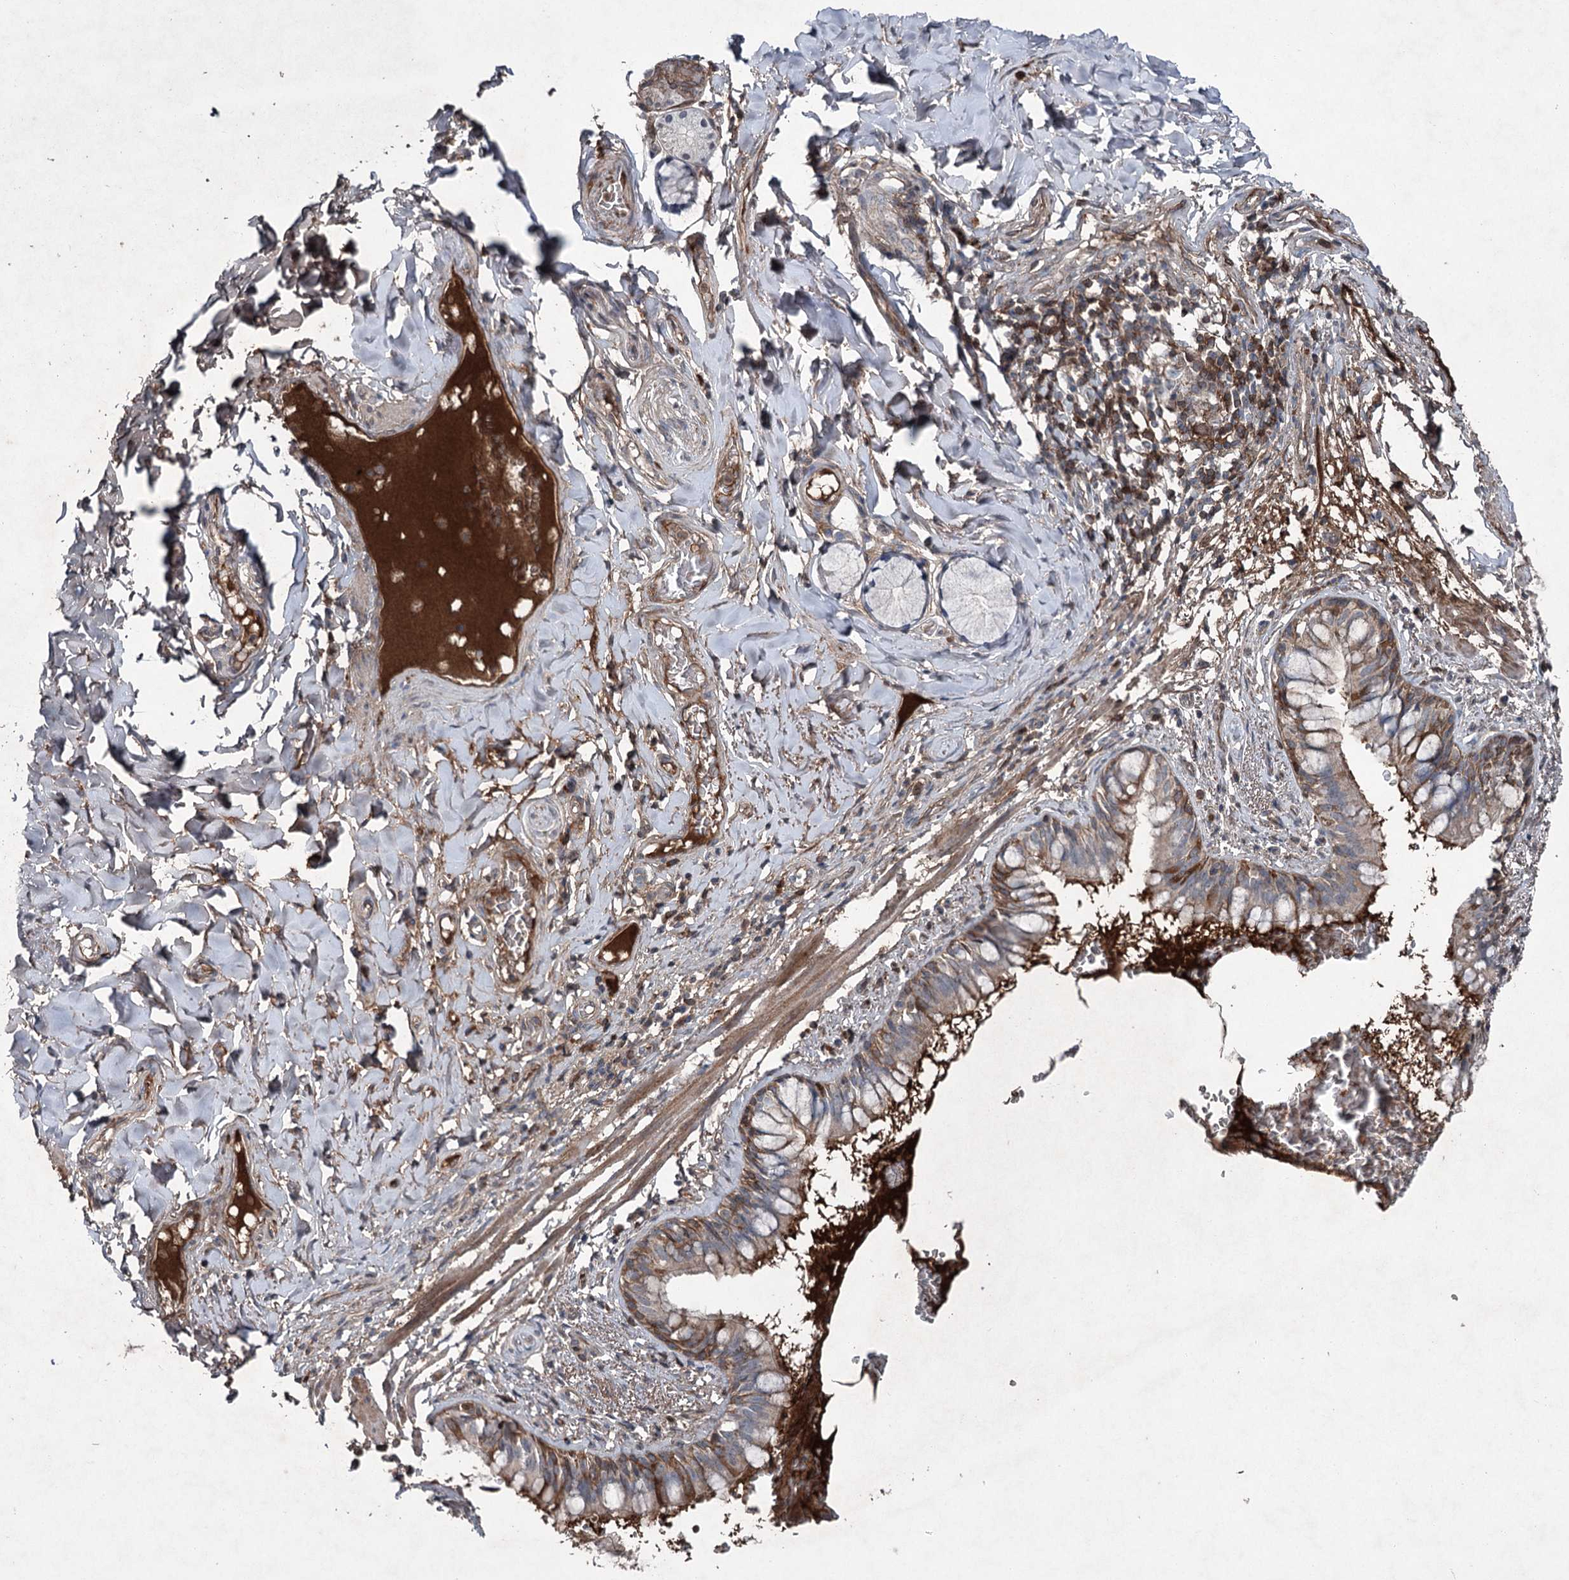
{"staining": {"intensity": "moderate", "quantity": "25%-75%", "location": "cytoplasmic/membranous"}, "tissue": "bronchus", "cell_type": "Respiratory epithelial cells", "image_type": "normal", "snomed": [{"axis": "morphology", "description": "Normal tissue, NOS"}, {"axis": "topography", "description": "Cartilage tissue"}, {"axis": "topography", "description": "Bronchus"}], "caption": "Brown immunohistochemical staining in normal bronchus exhibits moderate cytoplasmic/membranous staining in approximately 25%-75% of respiratory epithelial cells. The staining was performed using DAB to visualize the protein expression in brown, while the nuclei were stained in blue with hematoxylin (Magnification: 20x).", "gene": "PGLYRP2", "patient": {"sex": "female", "age": 36}}